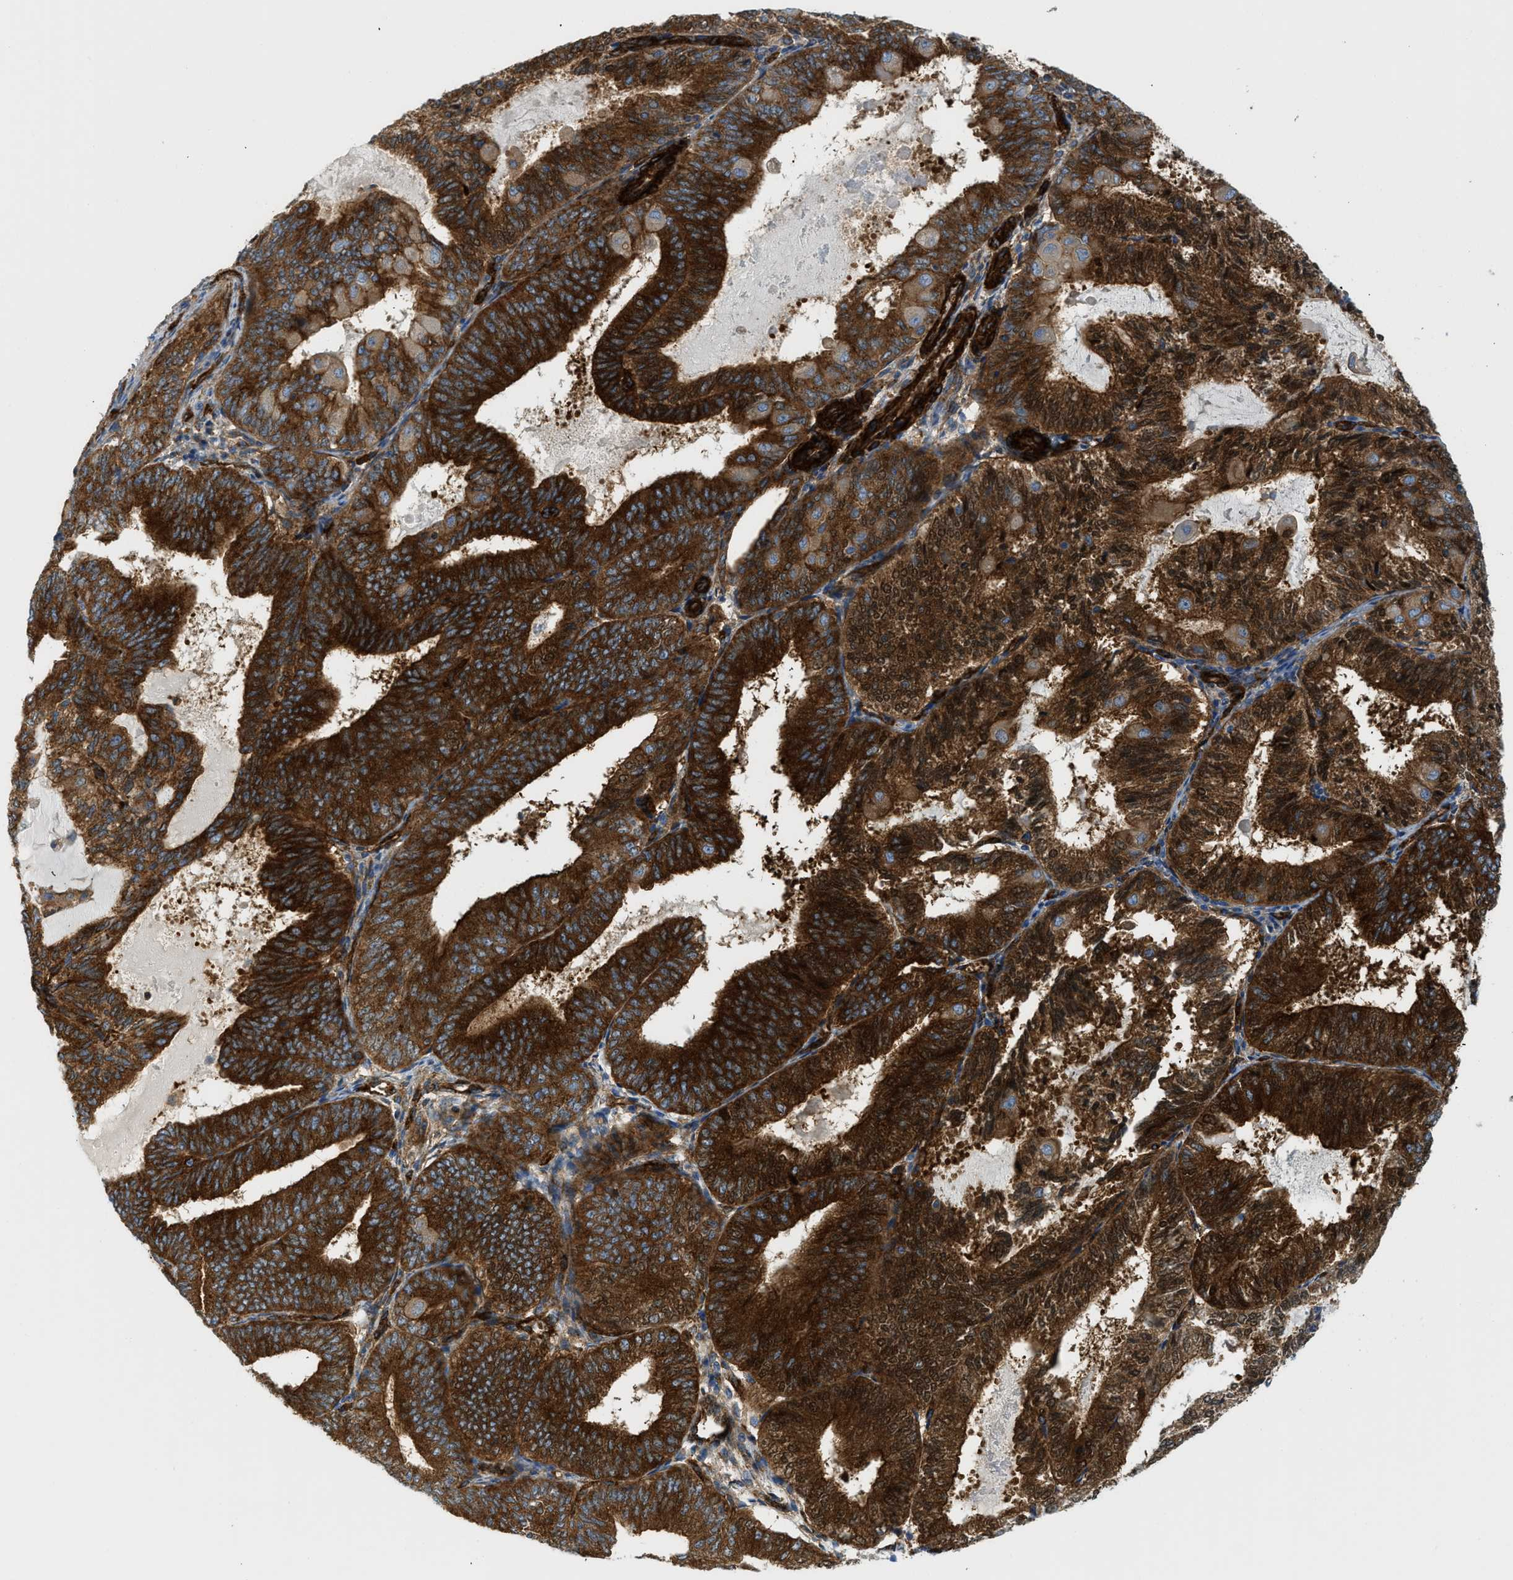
{"staining": {"intensity": "strong", "quantity": ">75%", "location": "cytoplasmic/membranous"}, "tissue": "endometrial cancer", "cell_type": "Tumor cells", "image_type": "cancer", "snomed": [{"axis": "morphology", "description": "Adenocarcinoma, NOS"}, {"axis": "topography", "description": "Endometrium"}], "caption": "Protein staining demonstrates strong cytoplasmic/membranous expression in approximately >75% of tumor cells in endometrial cancer (adenocarcinoma). Nuclei are stained in blue.", "gene": "HIP1", "patient": {"sex": "female", "age": 81}}